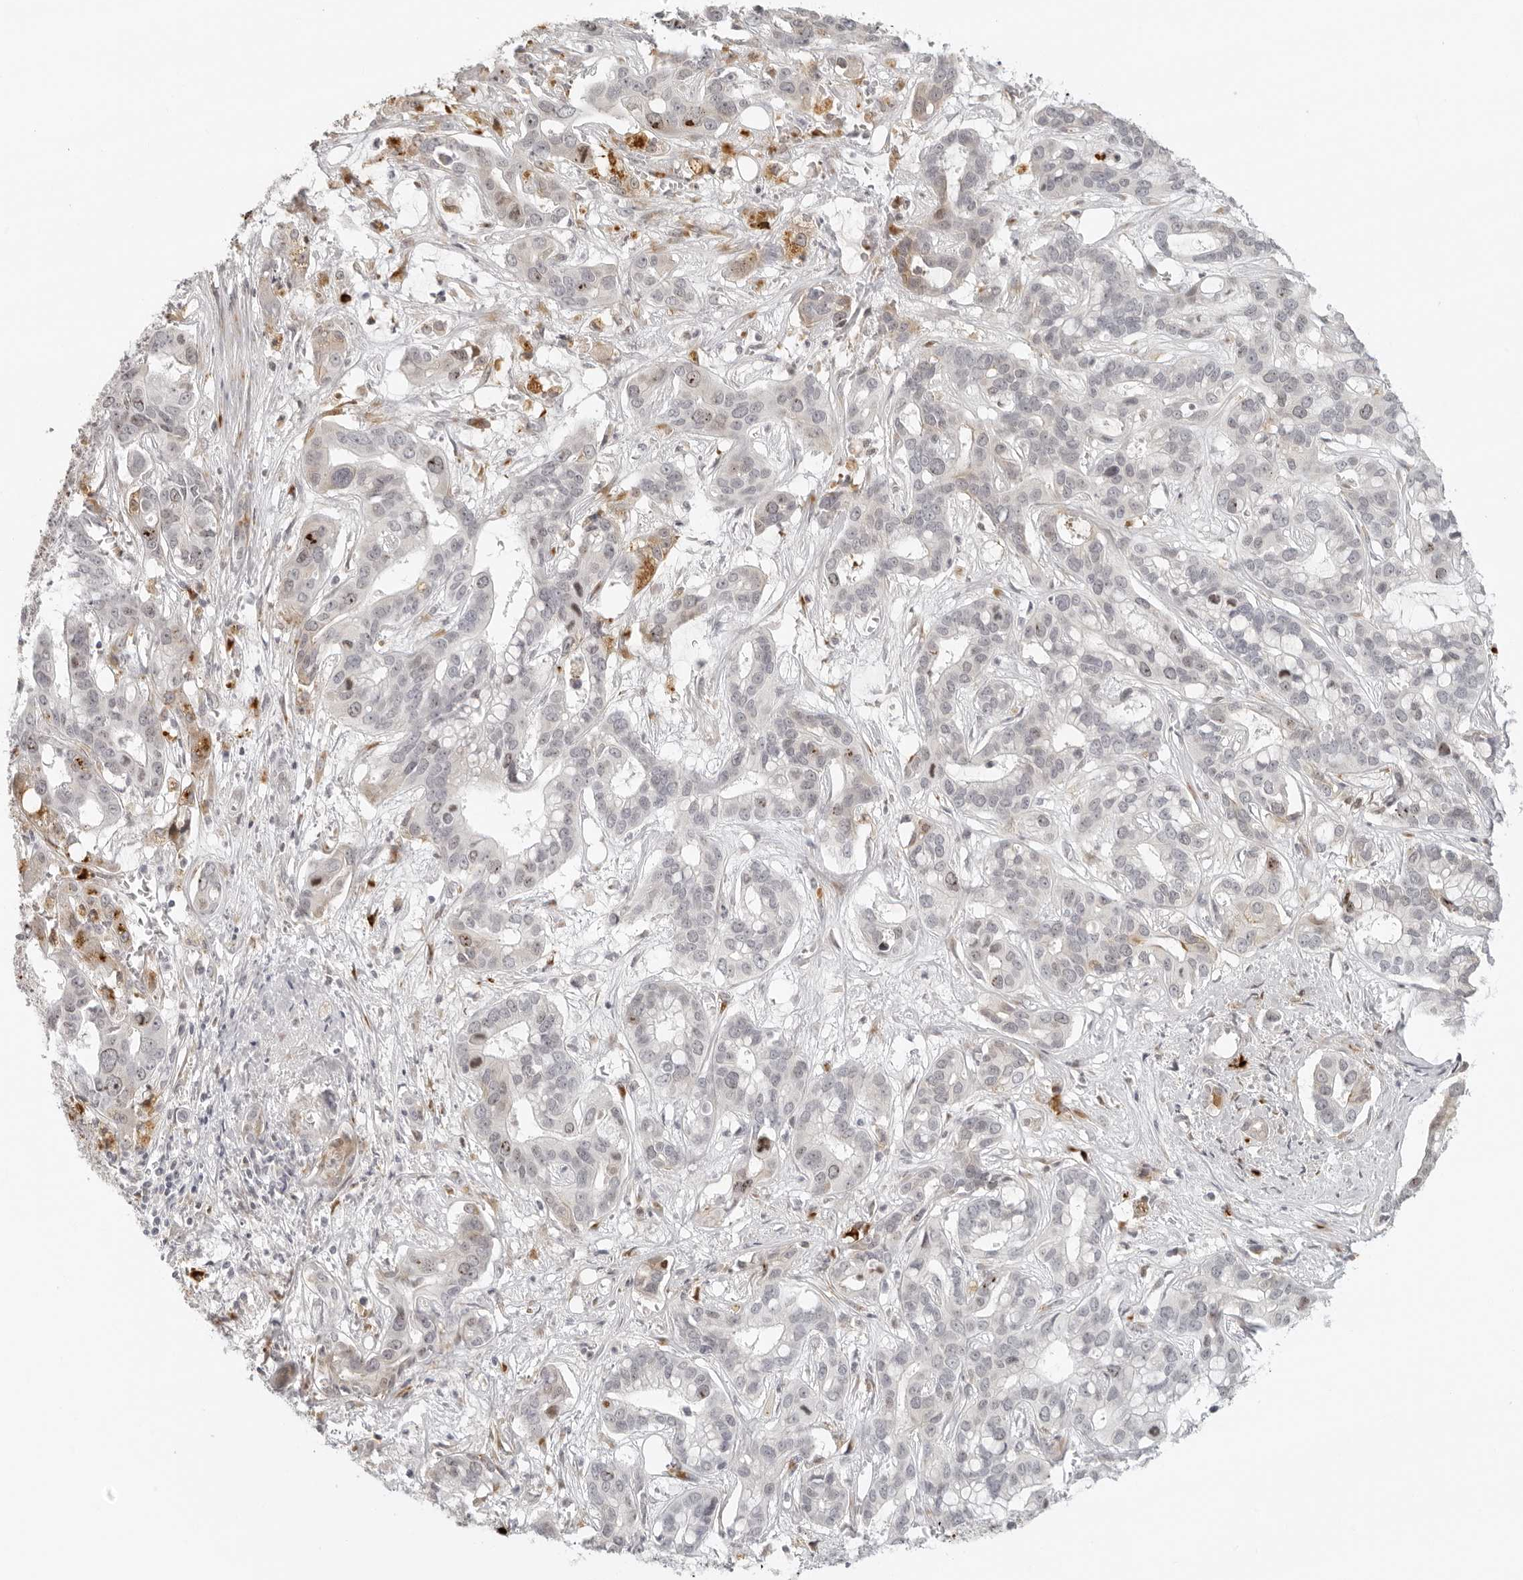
{"staining": {"intensity": "weak", "quantity": "25%-75%", "location": "nuclear"}, "tissue": "liver cancer", "cell_type": "Tumor cells", "image_type": "cancer", "snomed": [{"axis": "morphology", "description": "Cholangiocarcinoma"}, {"axis": "topography", "description": "Liver"}], "caption": "A brown stain highlights weak nuclear positivity of a protein in liver cancer tumor cells.", "gene": "ZNF678", "patient": {"sex": "female", "age": 65}}